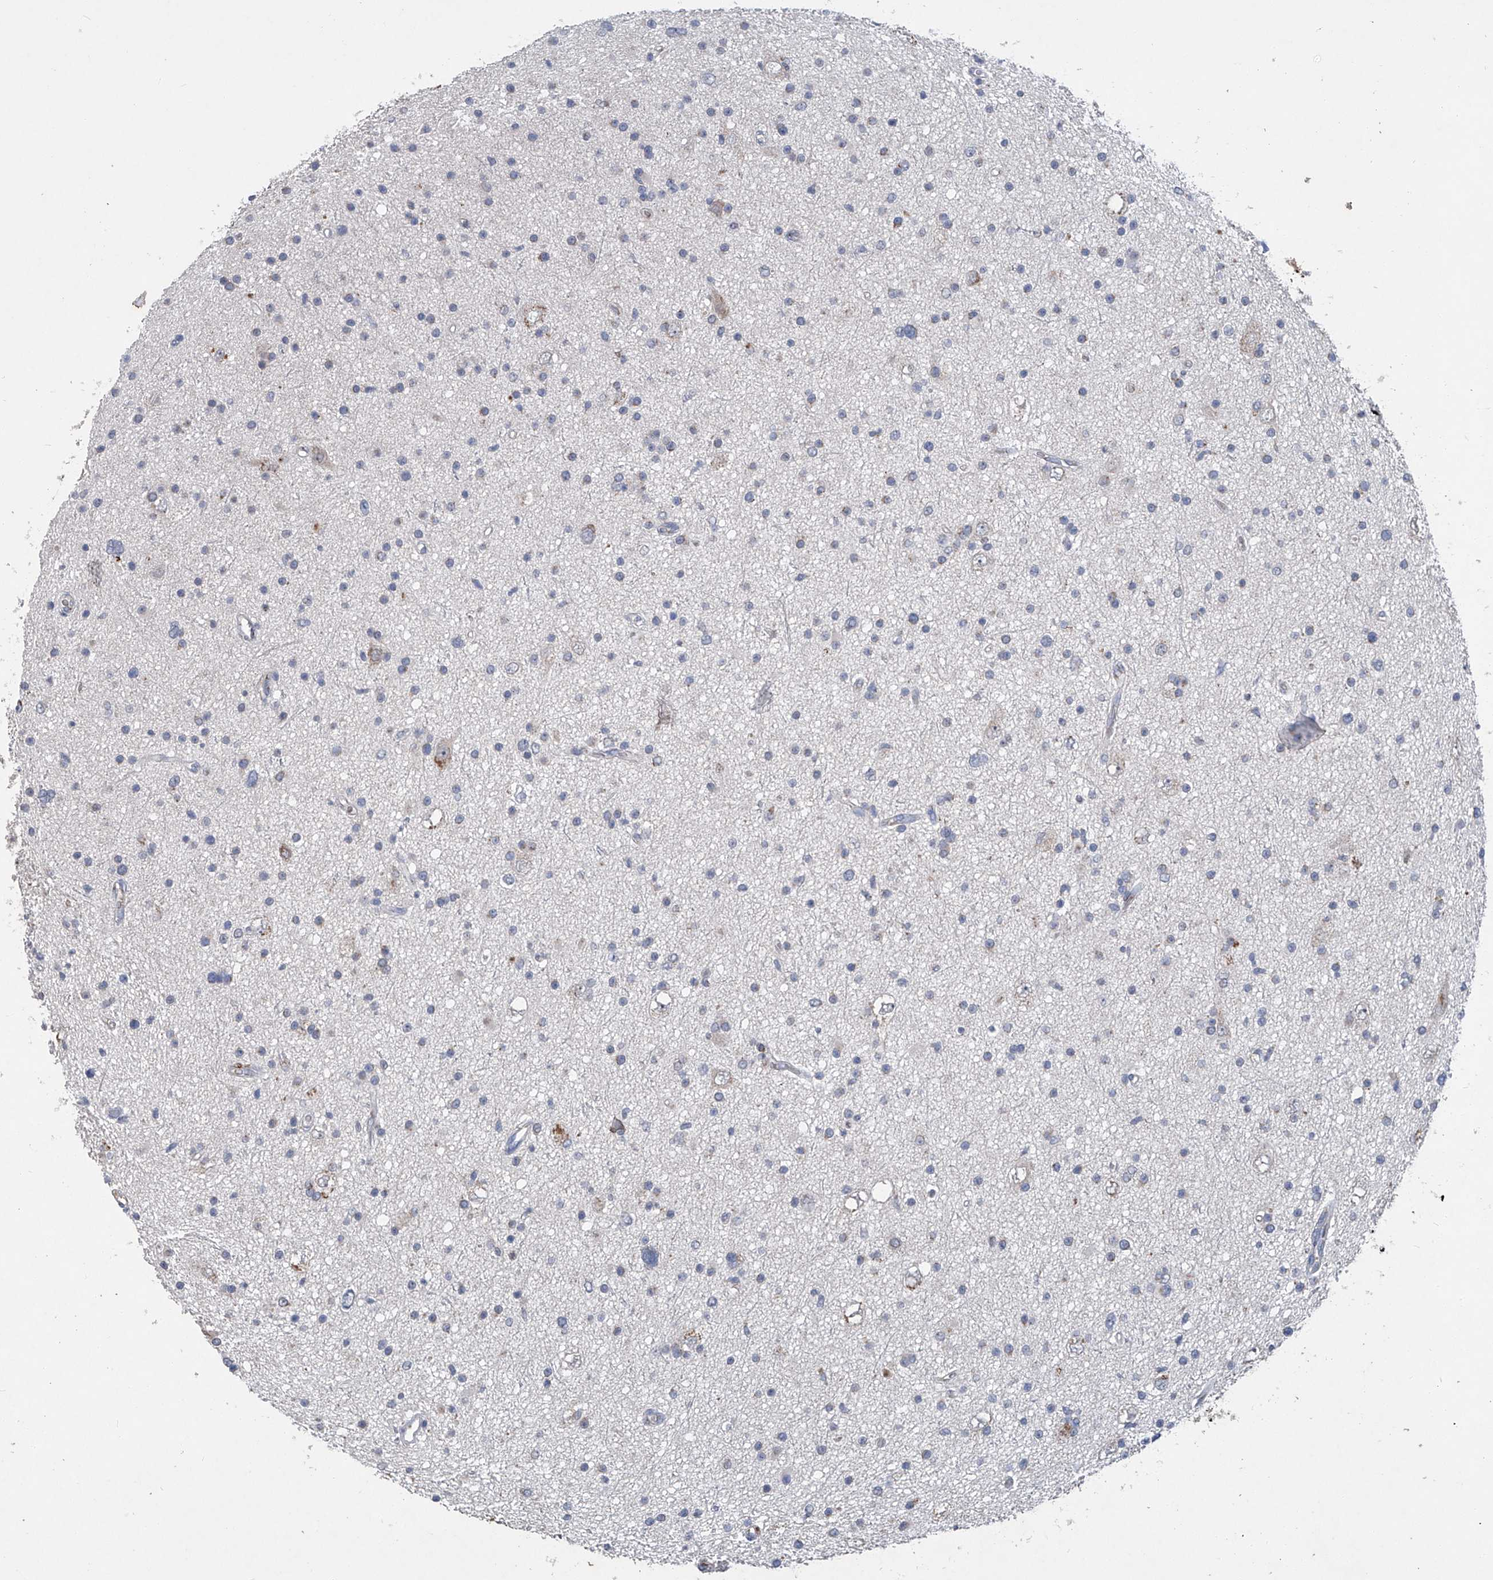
{"staining": {"intensity": "negative", "quantity": "none", "location": "none"}, "tissue": "glioma", "cell_type": "Tumor cells", "image_type": "cancer", "snomed": [{"axis": "morphology", "description": "Glioma, malignant, Low grade"}, {"axis": "topography", "description": "Cerebral cortex"}], "caption": "Tumor cells are negative for brown protein staining in glioma.", "gene": "PCSK5", "patient": {"sex": "female", "age": 39}}